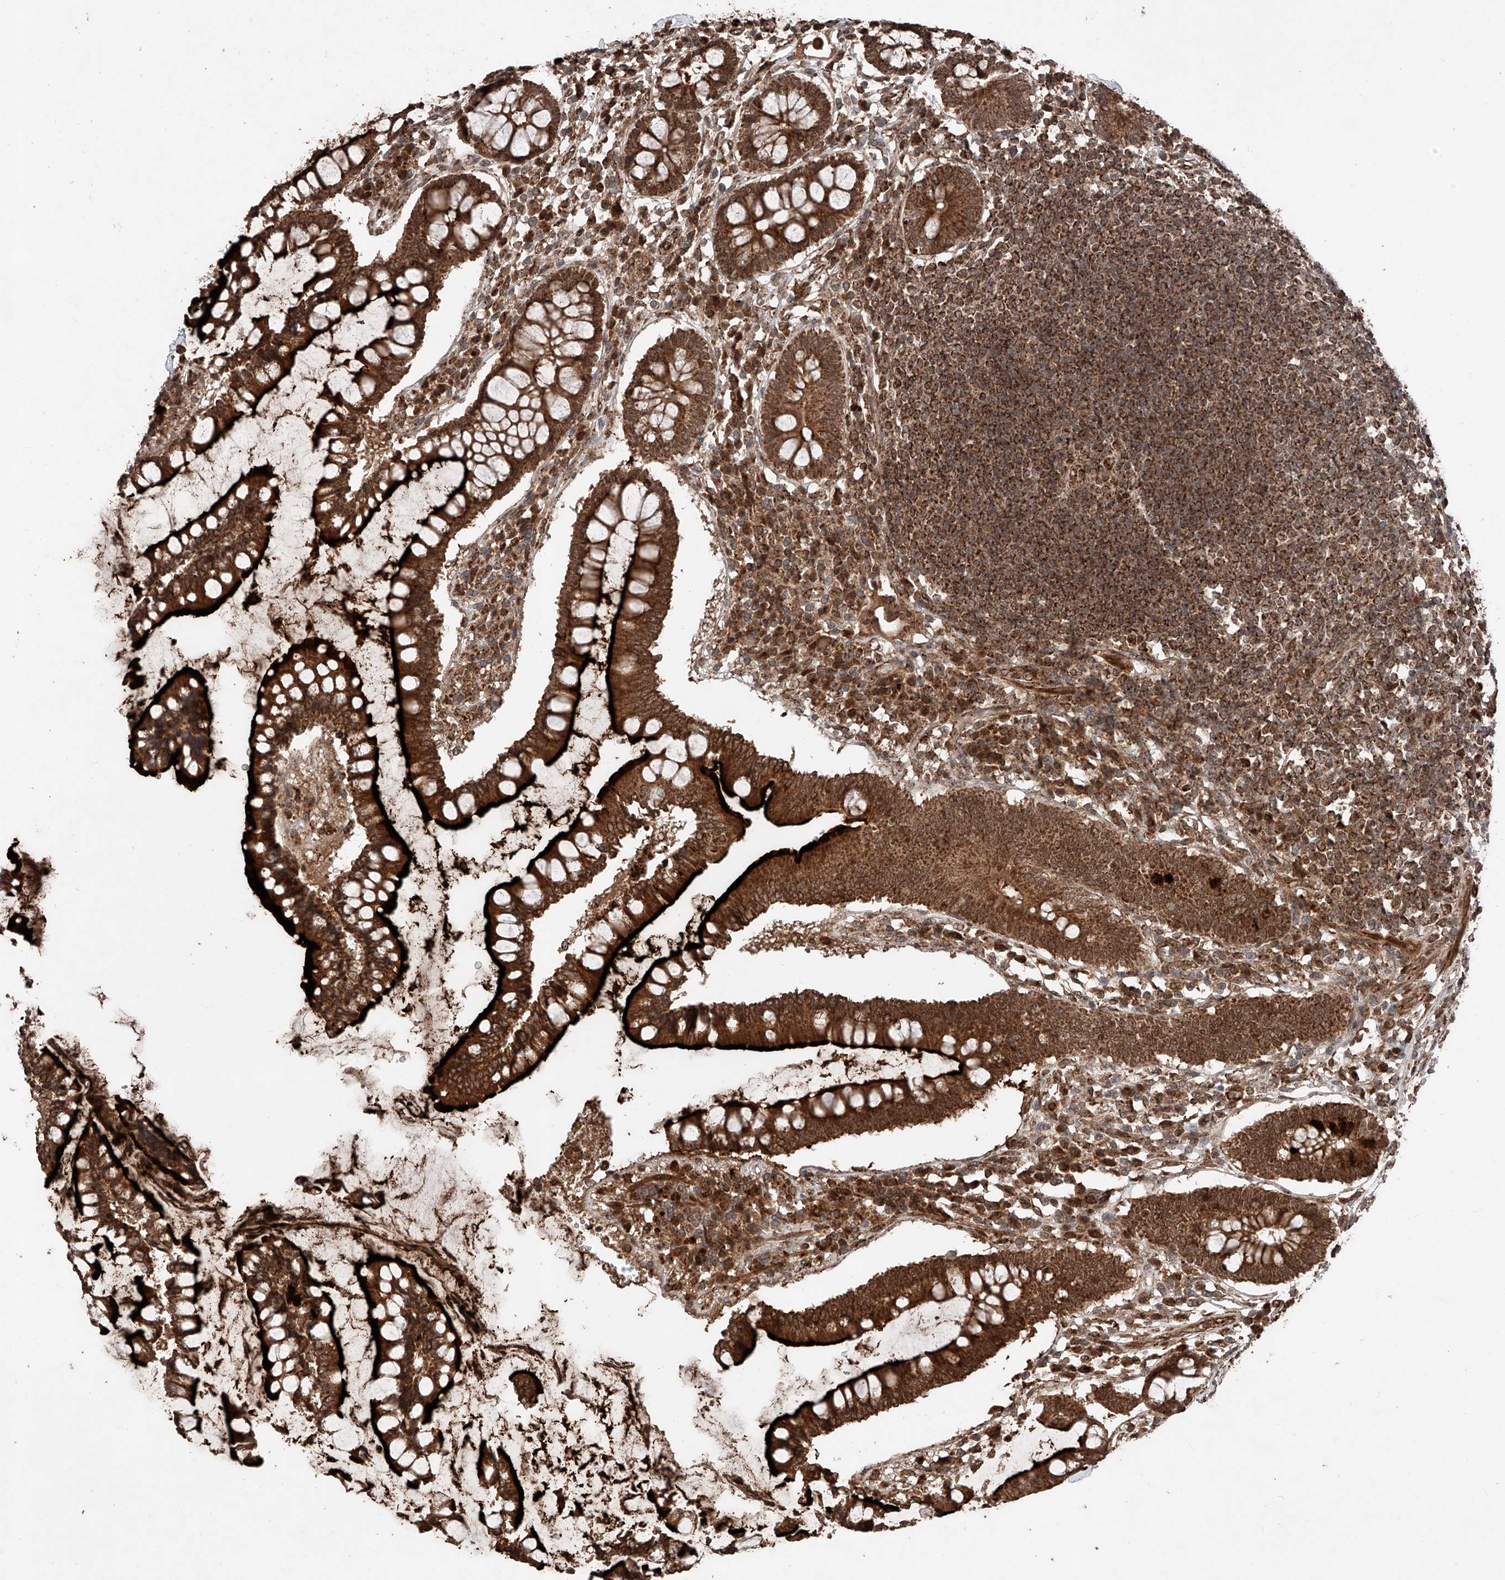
{"staining": {"intensity": "strong", "quantity": ">75%", "location": "cytoplasmic/membranous"}, "tissue": "colon", "cell_type": "Endothelial cells", "image_type": "normal", "snomed": [{"axis": "morphology", "description": "Normal tissue, NOS"}, {"axis": "topography", "description": "Colon"}], "caption": "Colon stained for a protein (brown) exhibits strong cytoplasmic/membranous positive expression in about >75% of endothelial cells.", "gene": "ZSCAN29", "patient": {"sex": "female", "age": 79}}